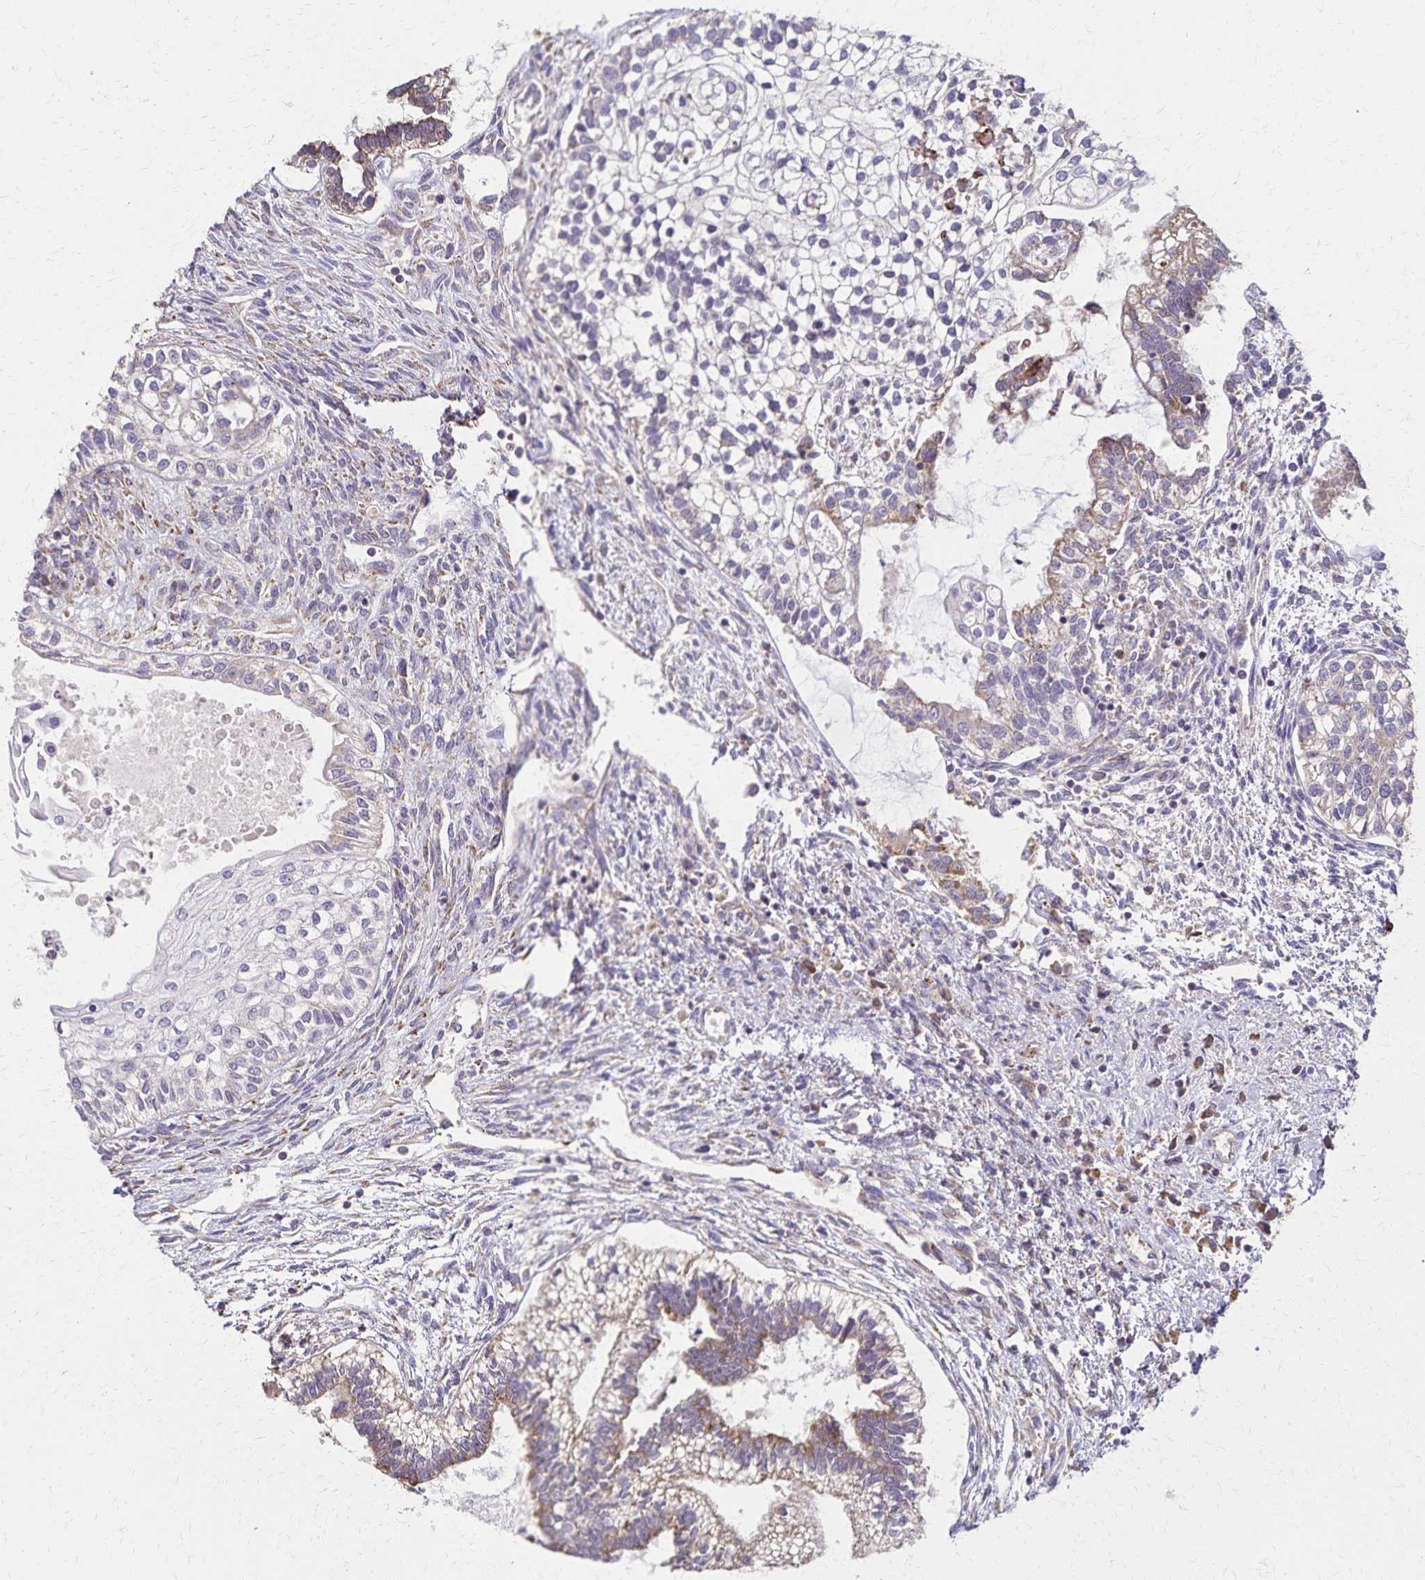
{"staining": {"intensity": "moderate", "quantity": "<25%", "location": "cytoplasmic/membranous"}, "tissue": "testis cancer", "cell_type": "Tumor cells", "image_type": "cancer", "snomed": [{"axis": "morphology", "description": "Carcinoma, Embryonal, NOS"}, {"axis": "topography", "description": "Testis"}], "caption": "This is an image of immunohistochemistry staining of testis cancer, which shows moderate expression in the cytoplasmic/membranous of tumor cells.", "gene": "RNF10", "patient": {"sex": "male", "age": 37}}